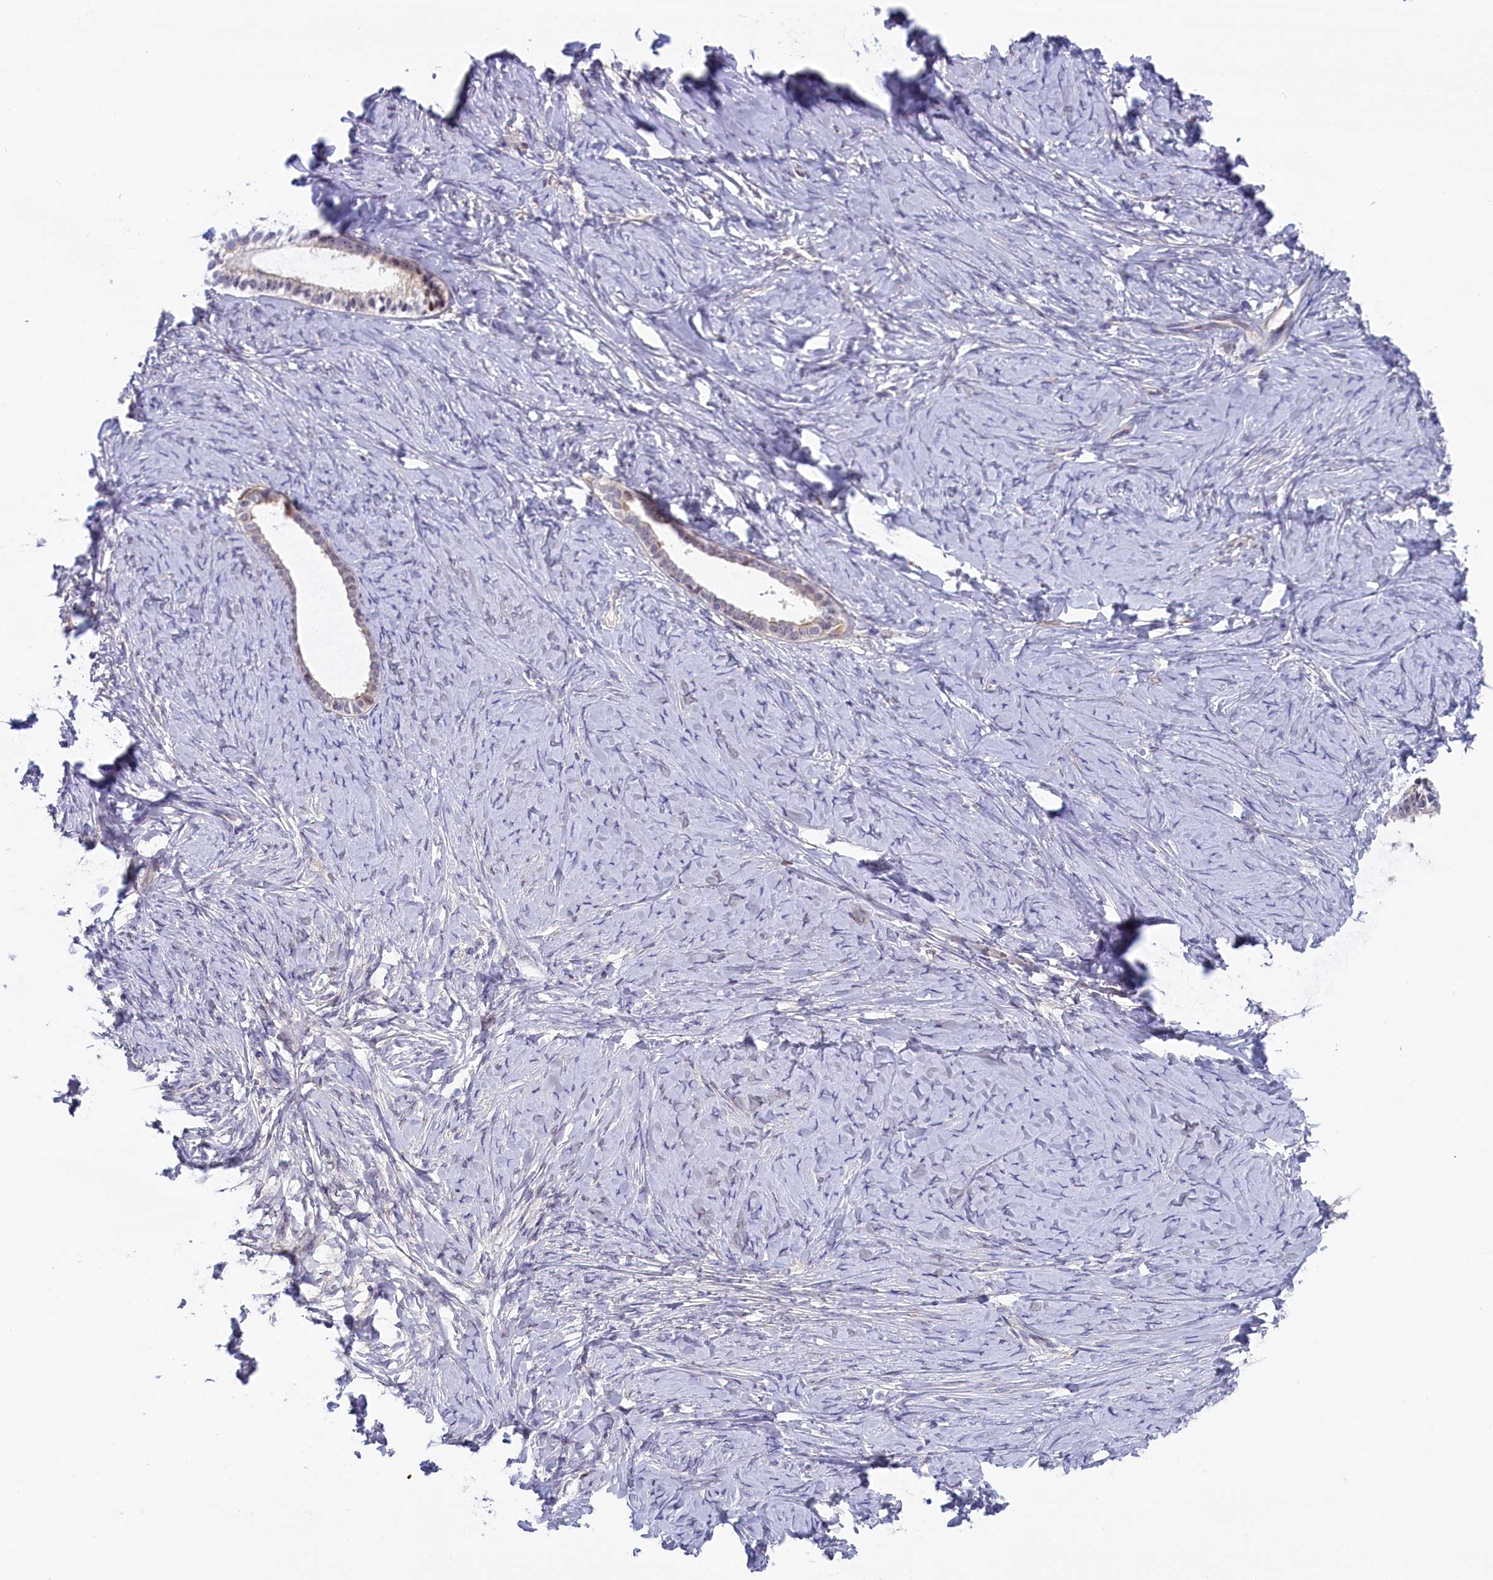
{"staining": {"intensity": "negative", "quantity": "none", "location": "none"}, "tissue": "ovarian cancer", "cell_type": "Tumor cells", "image_type": "cancer", "snomed": [{"axis": "morphology", "description": "Cystadenocarcinoma, serous, NOS"}, {"axis": "topography", "description": "Ovary"}], "caption": "DAB (3,3'-diaminobenzidine) immunohistochemical staining of serous cystadenocarcinoma (ovarian) exhibits no significant expression in tumor cells.", "gene": "CCL23", "patient": {"sex": "female", "age": 79}}